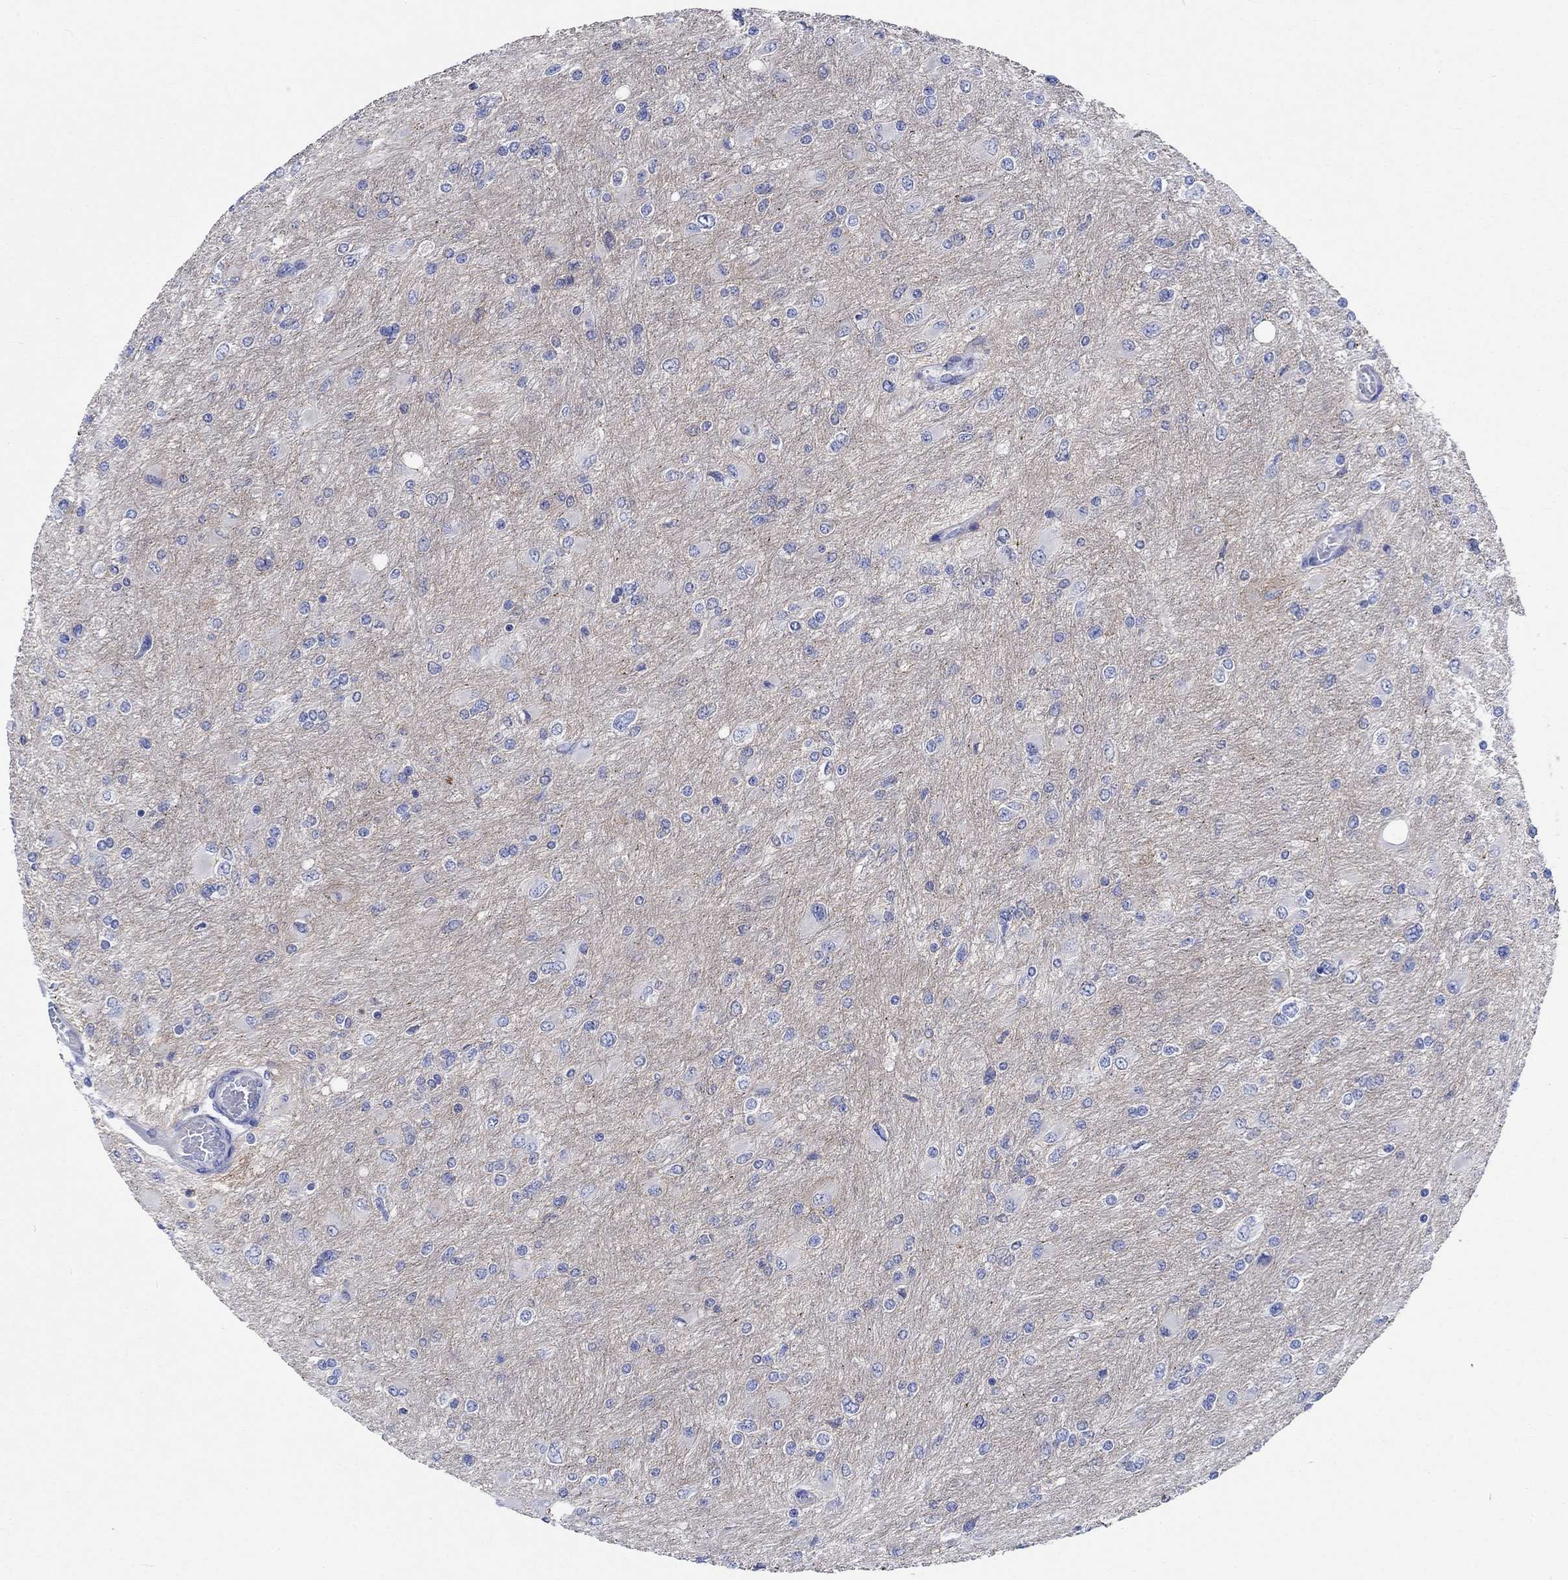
{"staining": {"intensity": "negative", "quantity": "none", "location": "none"}, "tissue": "glioma", "cell_type": "Tumor cells", "image_type": "cancer", "snomed": [{"axis": "morphology", "description": "Glioma, malignant, High grade"}, {"axis": "topography", "description": "Cerebral cortex"}], "caption": "IHC image of human glioma stained for a protein (brown), which shows no staining in tumor cells.", "gene": "SHISA4", "patient": {"sex": "female", "age": 36}}